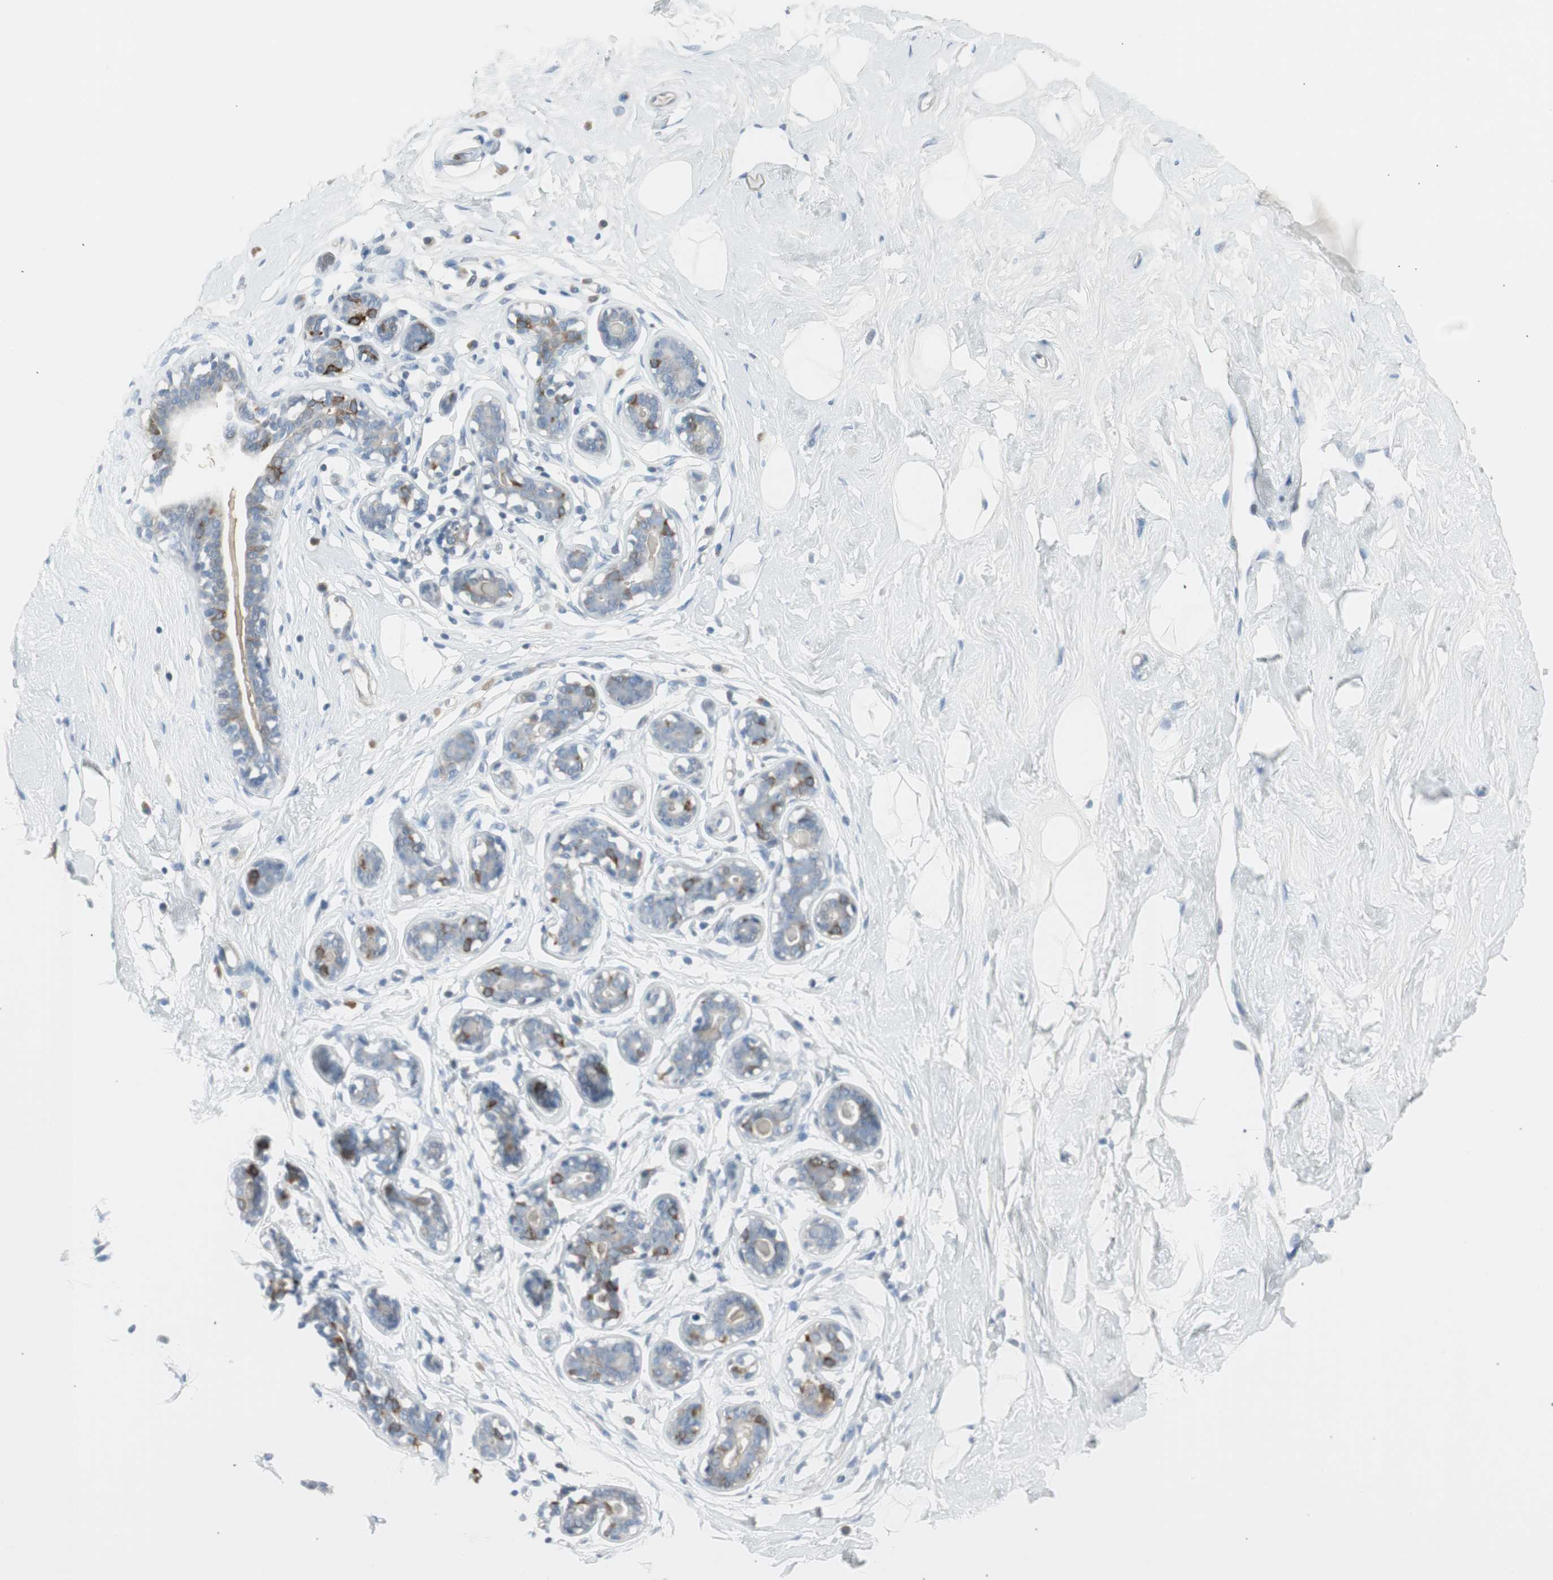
{"staining": {"intensity": "negative", "quantity": "none", "location": "none"}, "tissue": "breast", "cell_type": "Adipocytes", "image_type": "normal", "snomed": [{"axis": "morphology", "description": "Normal tissue, NOS"}, {"axis": "topography", "description": "Breast"}], "caption": "Human breast stained for a protein using immunohistochemistry (IHC) shows no expression in adipocytes.", "gene": "AGR2", "patient": {"sex": "female", "age": 23}}